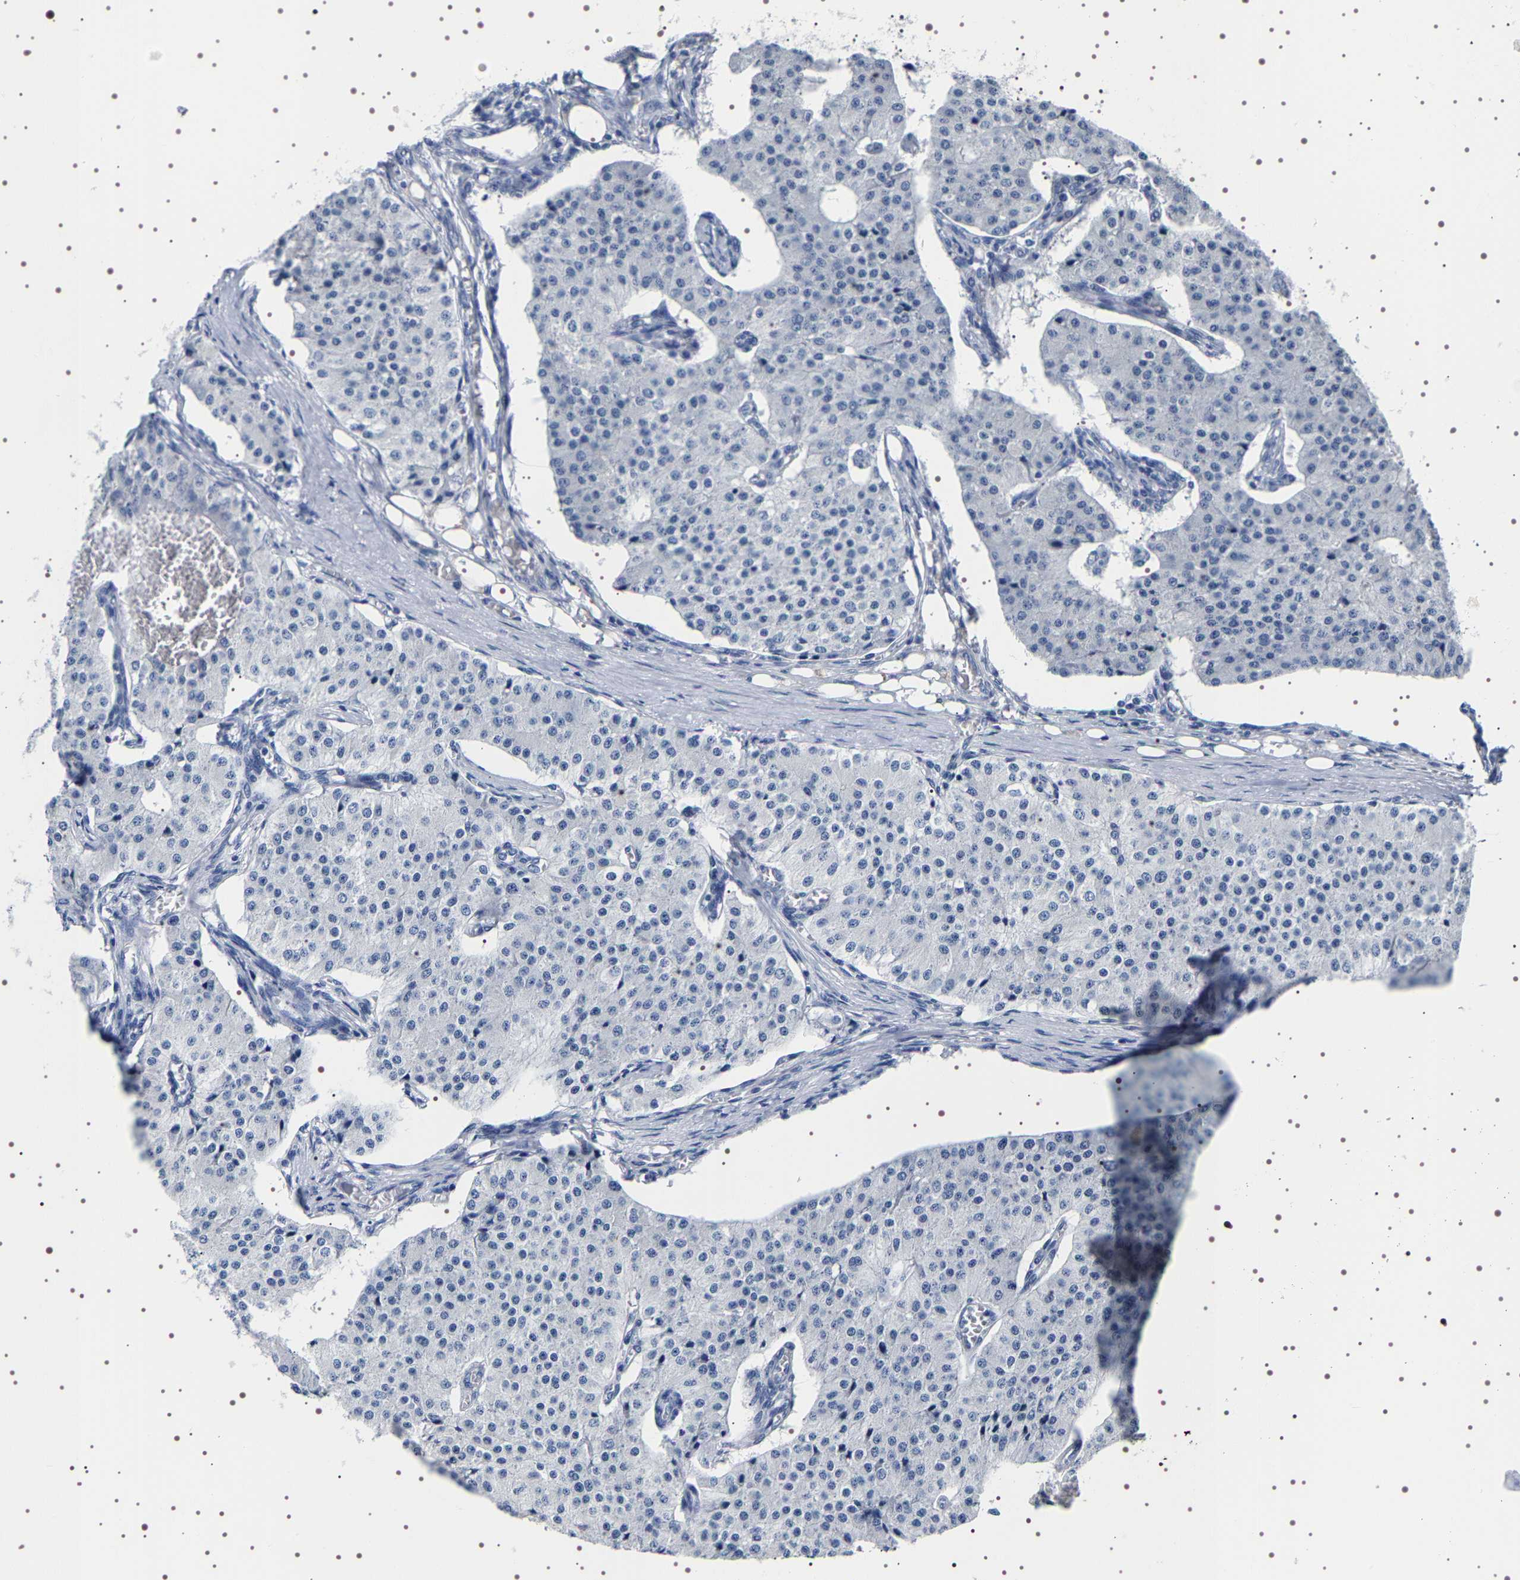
{"staining": {"intensity": "negative", "quantity": "none", "location": "none"}, "tissue": "carcinoid", "cell_type": "Tumor cells", "image_type": "cancer", "snomed": [{"axis": "morphology", "description": "Carcinoid, malignant, NOS"}, {"axis": "topography", "description": "Colon"}], "caption": "Immunohistochemistry (IHC) micrograph of neoplastic tissue: human carcinoid (malignant) stained with DAB (3,3'-diaminobenzidine) reveals no significant protein positivity in tumor cells.", "gene": "UBQLN3", "patient": {"sex": "female", "age": 52}}